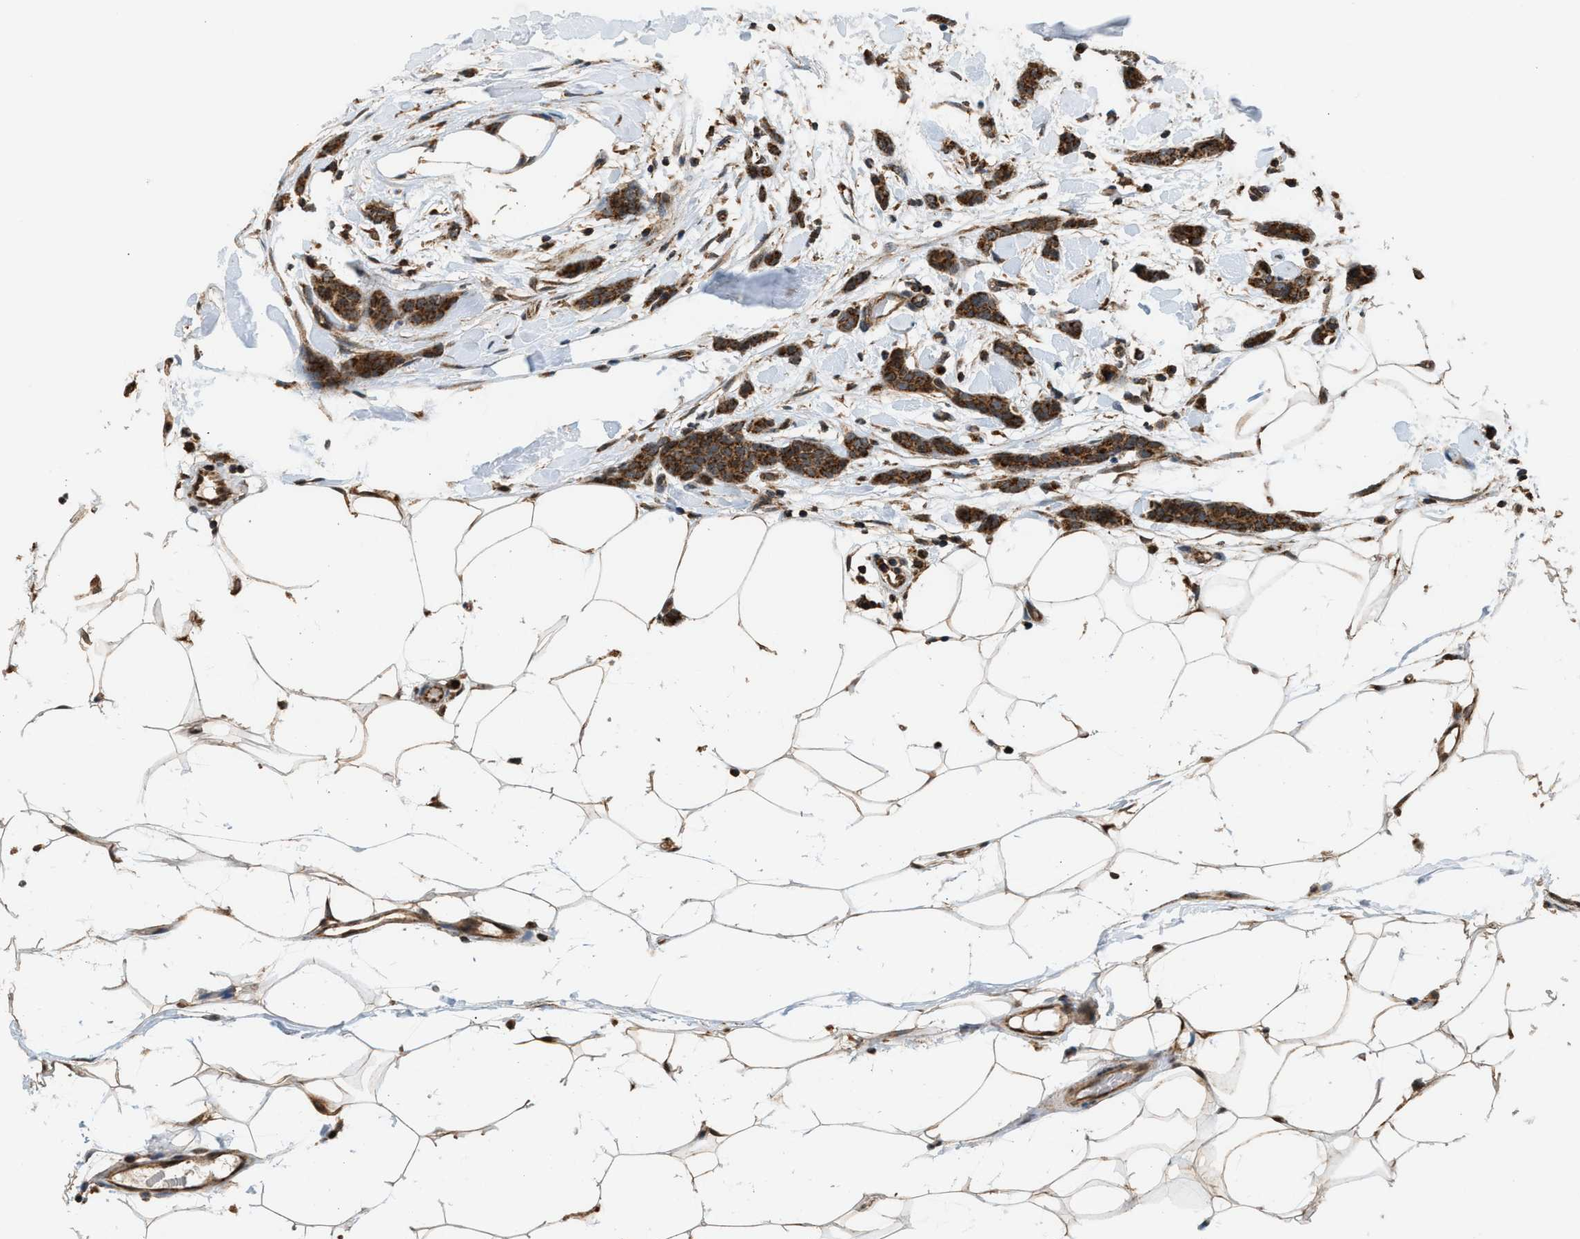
{"staining": {"intensity": "strong", "quantity": ">75%", "location": "cytoplasmic/membranous"}, "tissue": "breast cancer", "cell_type": "Tumor cells", "image_type": "cancer", "snomed": [{"axis": "morphology", "description": "Lobular carcinoma"}, {"axis": "topography", "description": "Skin"}, {"axis": "topography", "description": "Breast"}], "caption": "Breast cancer (lobular carcinoma) stained for a protein (brown) exhibits strong cytoplasmic/membranous positive staining in approximately >75% of tumor cells.", "gene": "SGSM2", "patient": {"sex": "female", "age": 46}}